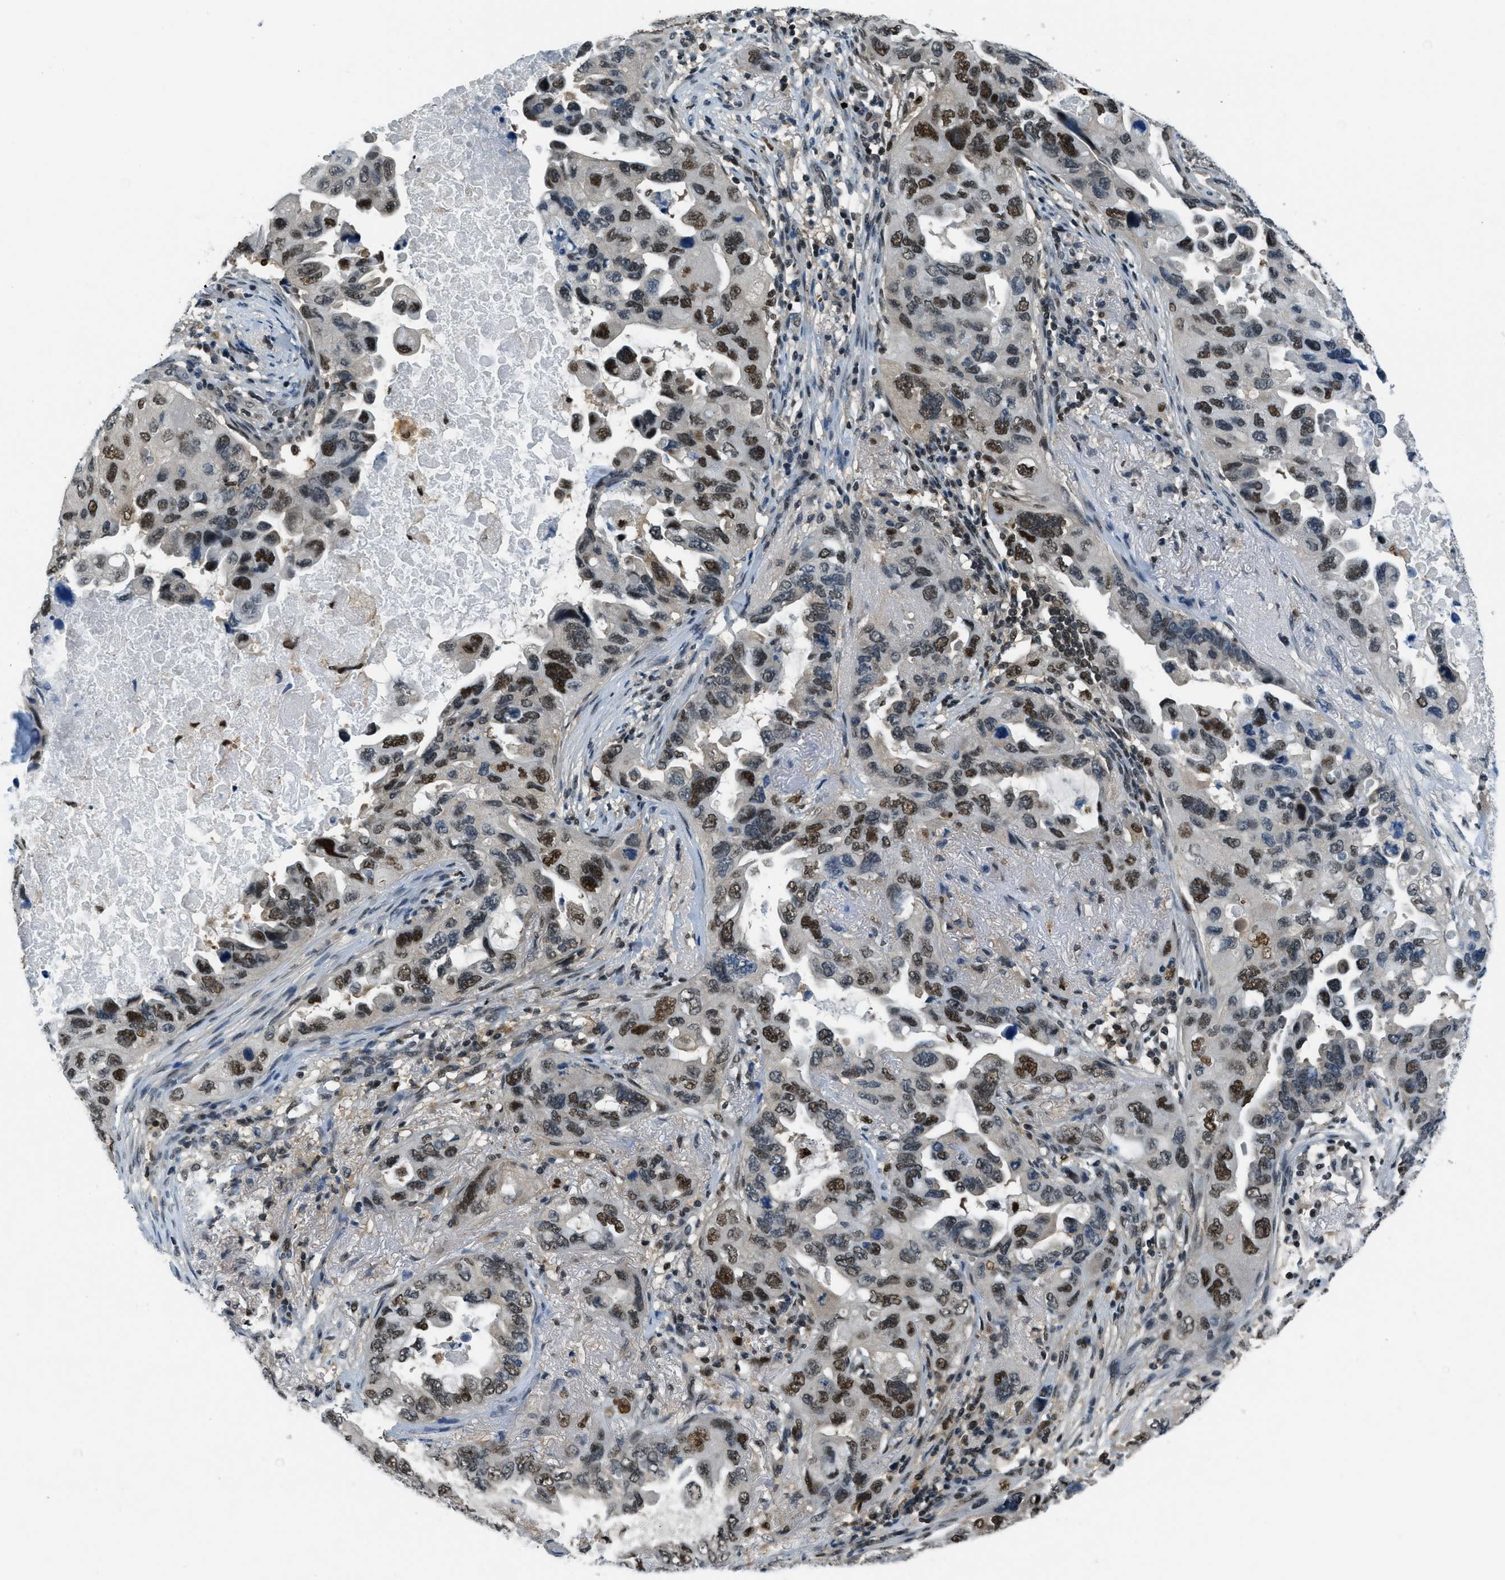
{"staining": {"intensity": "strong", "quantity": ">75%", "location": "nuclear"}, "tissue": "lung cancer", "cell_type": "Tumor cells", "image_type": "cancer", "snomed": [{"axis": "morphology", "description": "Squamous cell carcinoma, NOS"}, {"axis": "topography", "description": "Lung"}], "caption": "High-magnification brightfield microscopy of squamous cell carcinoma (lung) stained with DAB (3,3'-diaminobenzidine) (brown) and counterstained with hematoxylin (blue). tumor cells exhibit strong nuclear staining is identified in about>75% of cells.", "gene": "OGFR", "patient": {"sex": "female", "age": 73}}